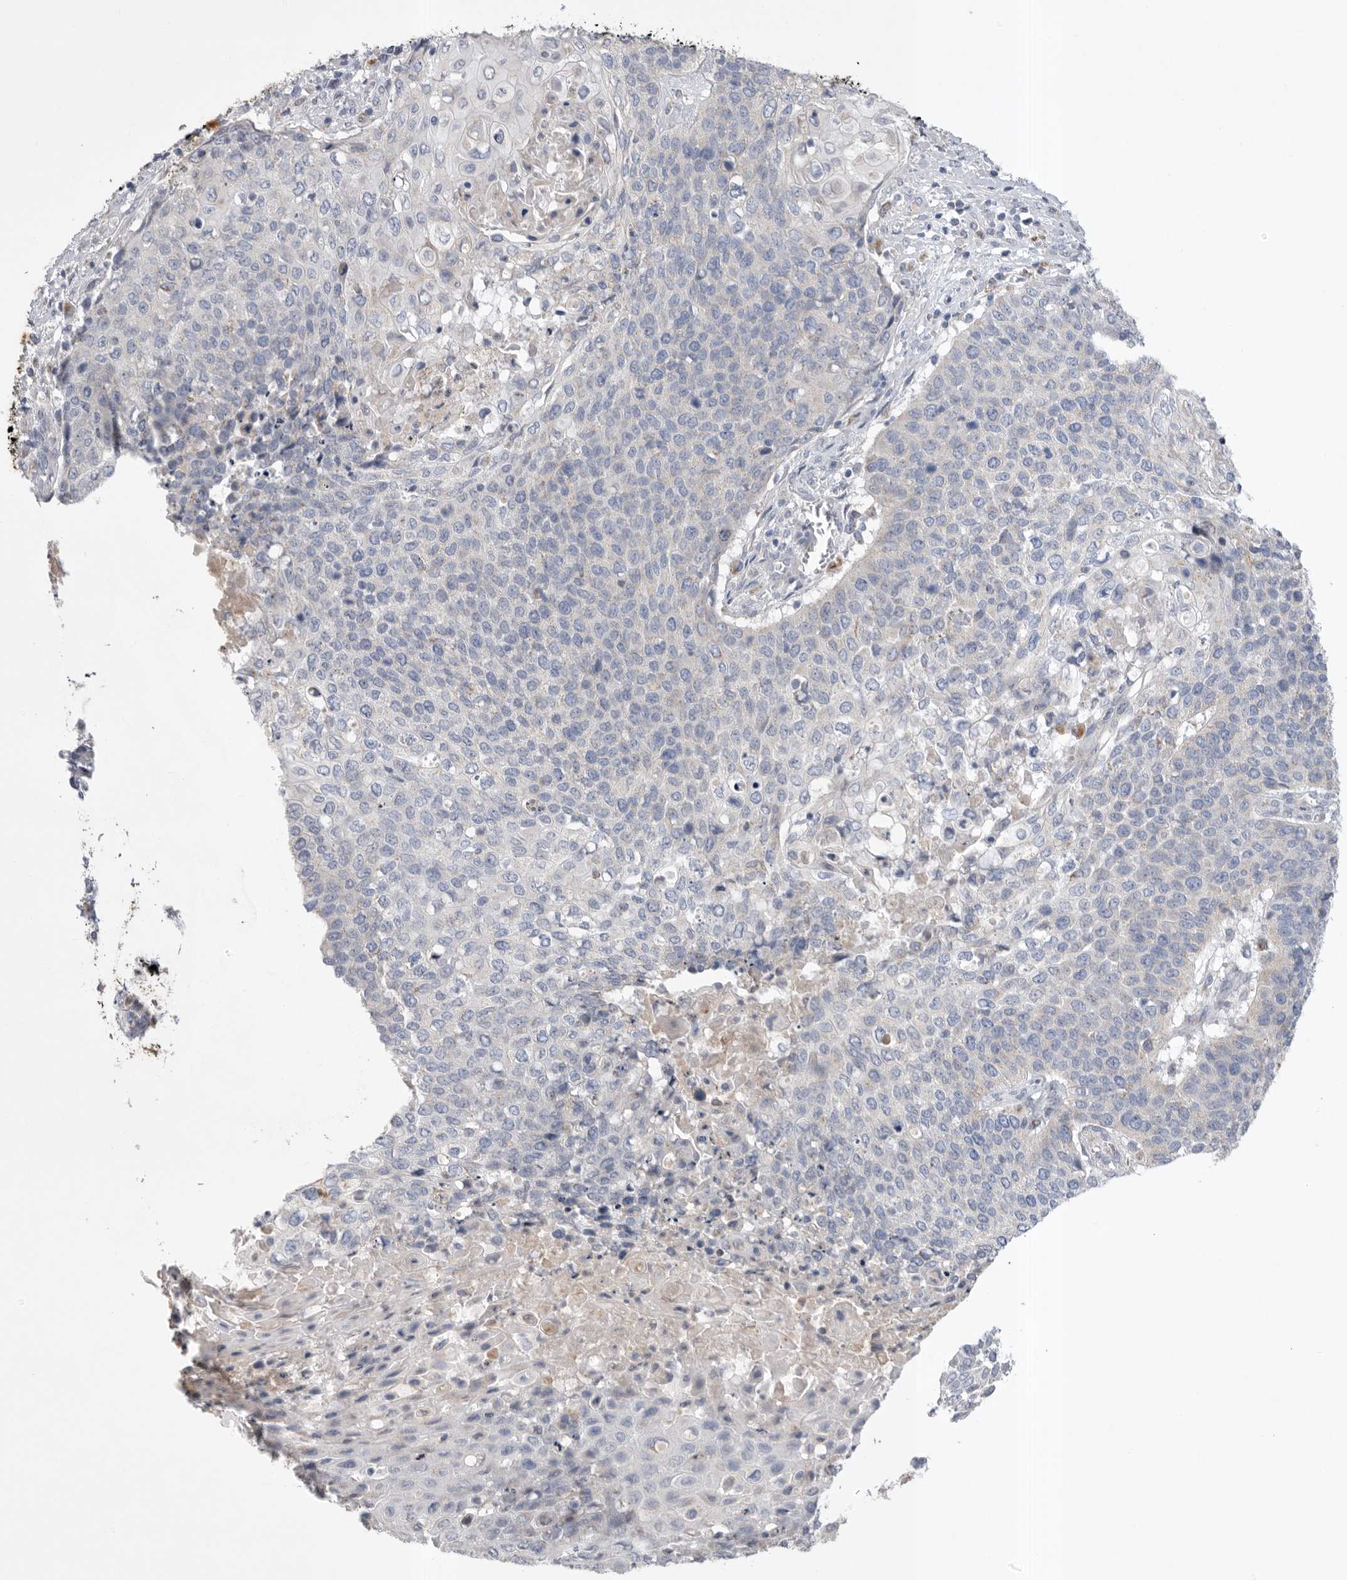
{"staining": {"intensity": "negative", "quantity": "none", "location": "none"}, "tissue": "cervical cancer", "cell_type": "Tumor cells", "image_type": "cancer", "snomed": [{"axis": "morphology", "description": "Squamous cell carcinoma, NOS"}, {"axis": "topography", "description": "Cervix"}], "caption": "DAB immunohistochemical staining of cervical squamous cell carcinoma displays no significant staining in tumor cells. (Brightfield microscopy of DAB (3,3'-diaminobenzidine) IHC at high magnification).", "gene": "CCDC126", "patient": {"sex": "female", "age": 39}}